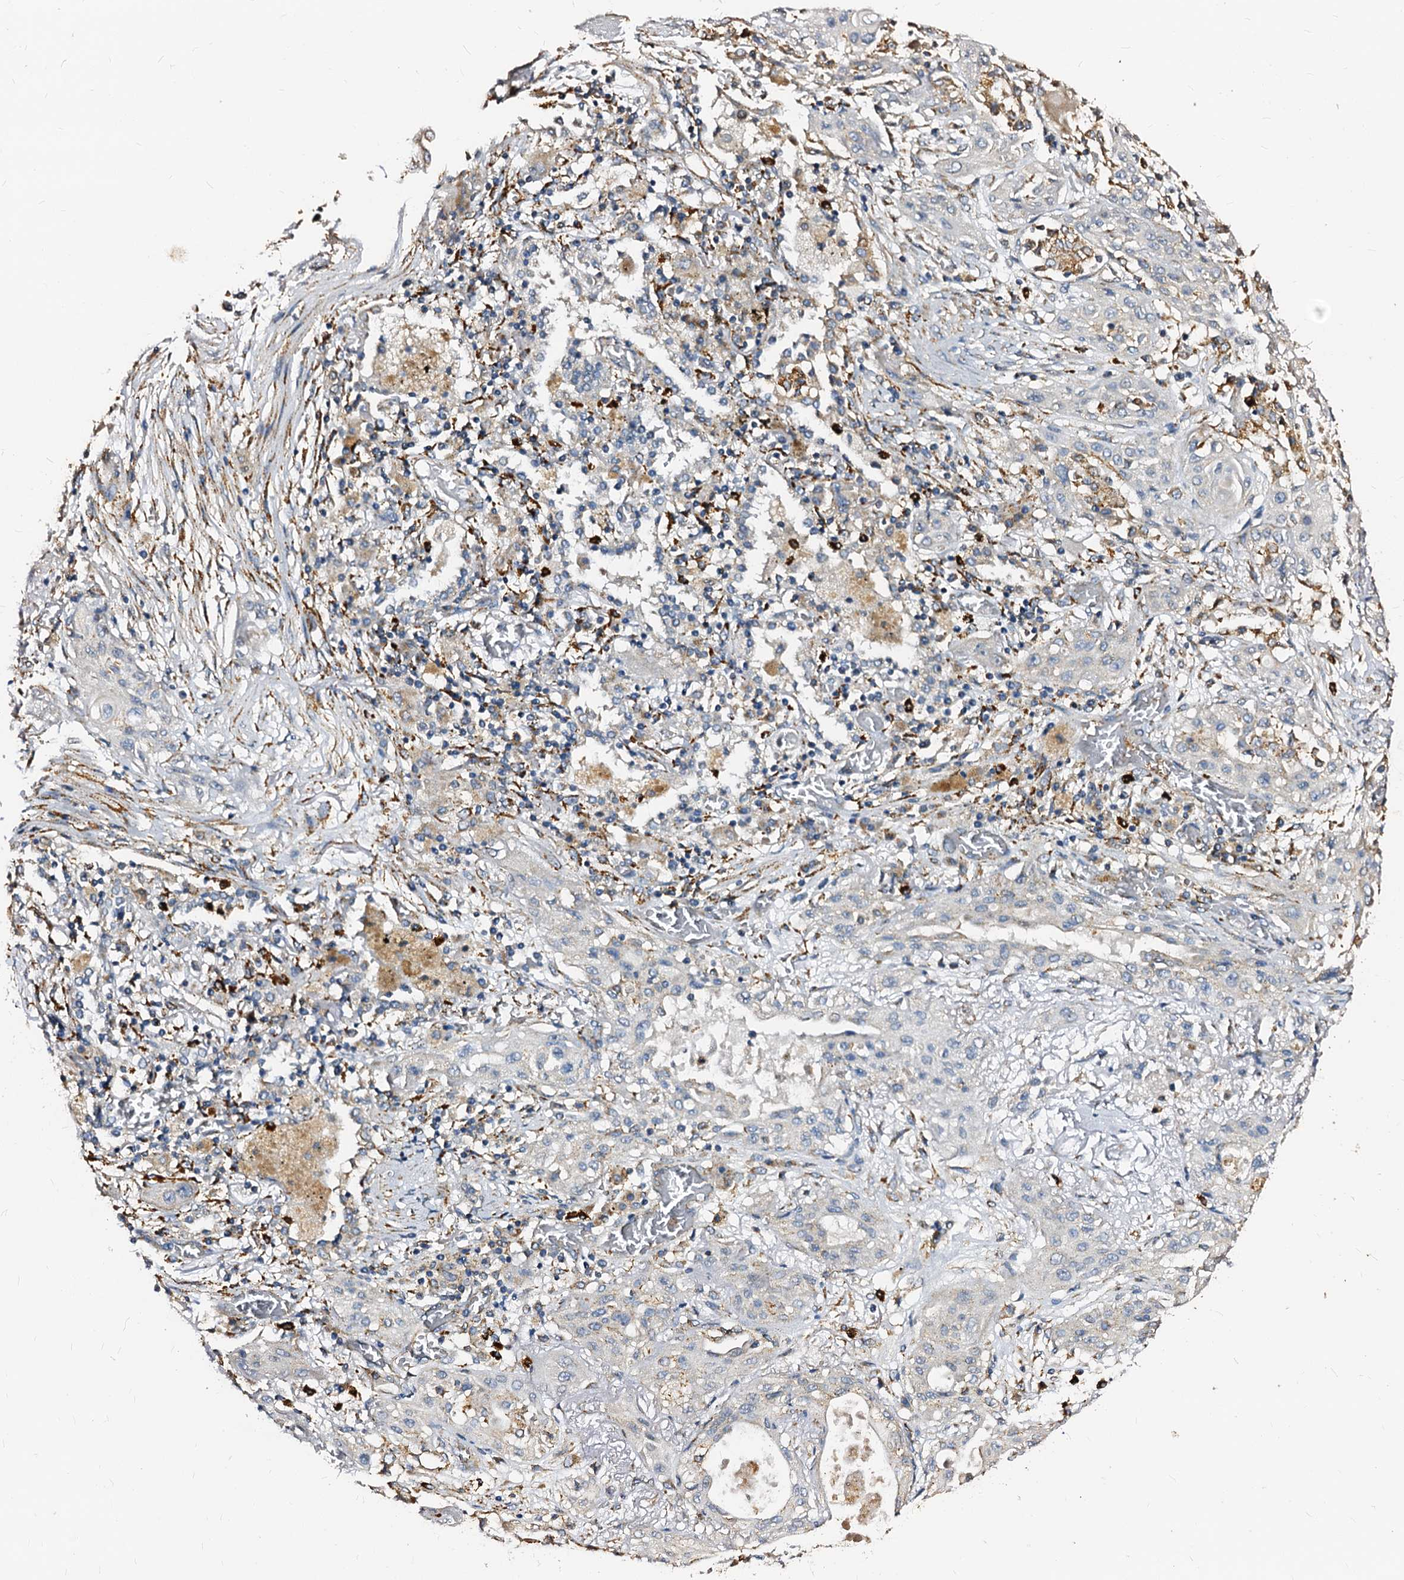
{"staining": {"intensity": "negative", "quantity": "none", "location": "none"}, "tissue": "lung cancer", "cell_type": "Tumor cells", "image_type": "cancer", "snomed": [{"axis": "morphology", "description": "Squamous cell carcinoma, NOS"}, {"axis": "topography", "description": "Lung"}], "caption": "Immunohistochemistry histopathology image of neoplastic tissue: human squamous cell carcinoma (lung) stained with DAB (3,3'-diaminobenzidine) demonstrates no significant protein staining in tumor cells.", "gene": "MAOB", "patient": {"sex": "female", "age": 47}}